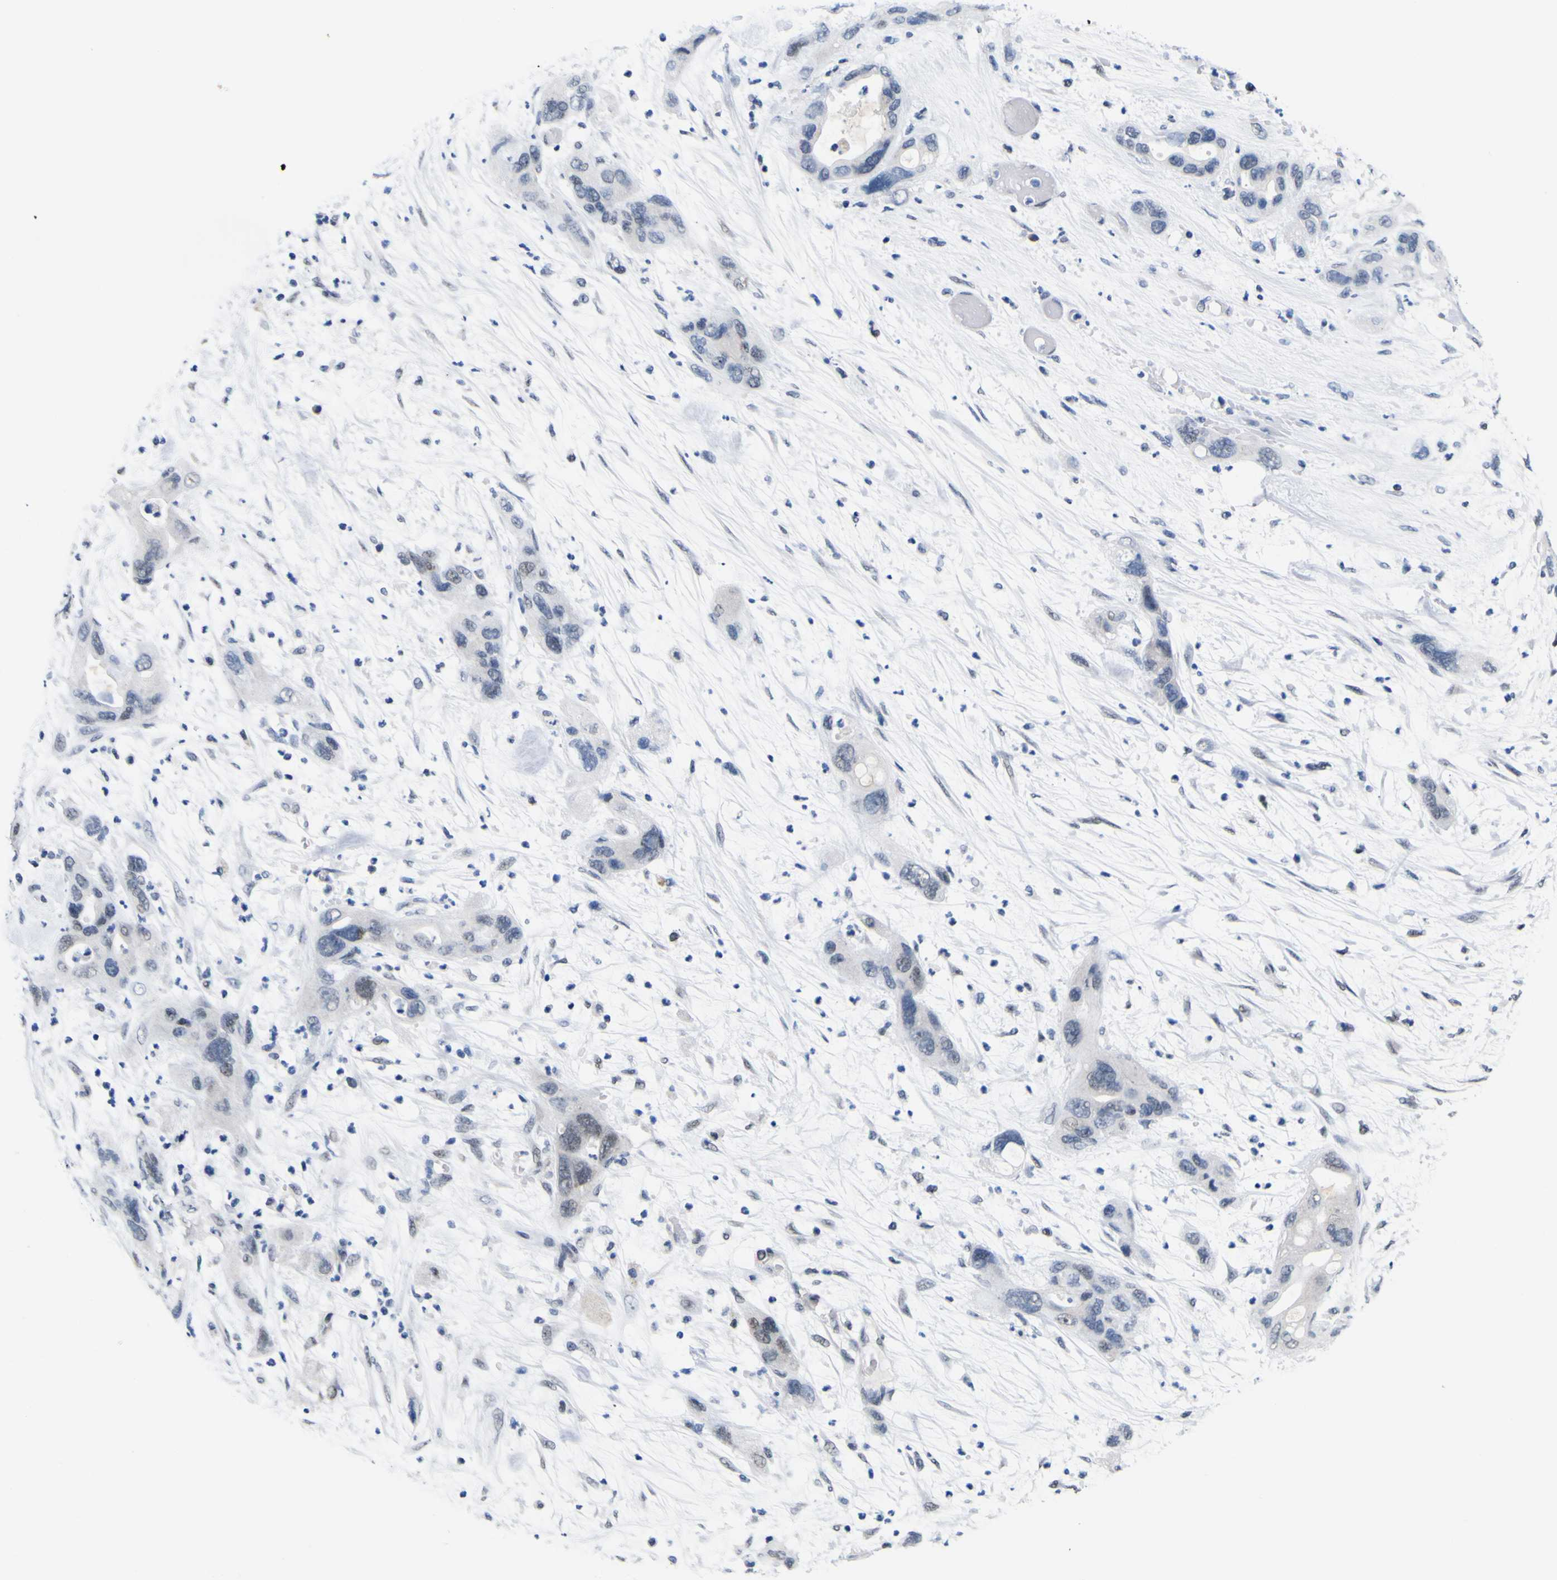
{"staining": {"intensity": "weak", "quantity": "<25%", "location": "nuclear"}, "tissue": "pancreatic cancer", "cell_type": "Tumor cells", "image_type": "cancer", "snomed": [{"axis": "morphology", "description": "Adenocarcinoma, NOS"}, {"axis": "topography", "description": "Pancreas"}], "caption": "Immunohistochemical staining of human pancreatic cancer exhibits no significant positivity in tumor cells.", "gene": "MBD3", "patient": {"sex": "female", "age": 71}}